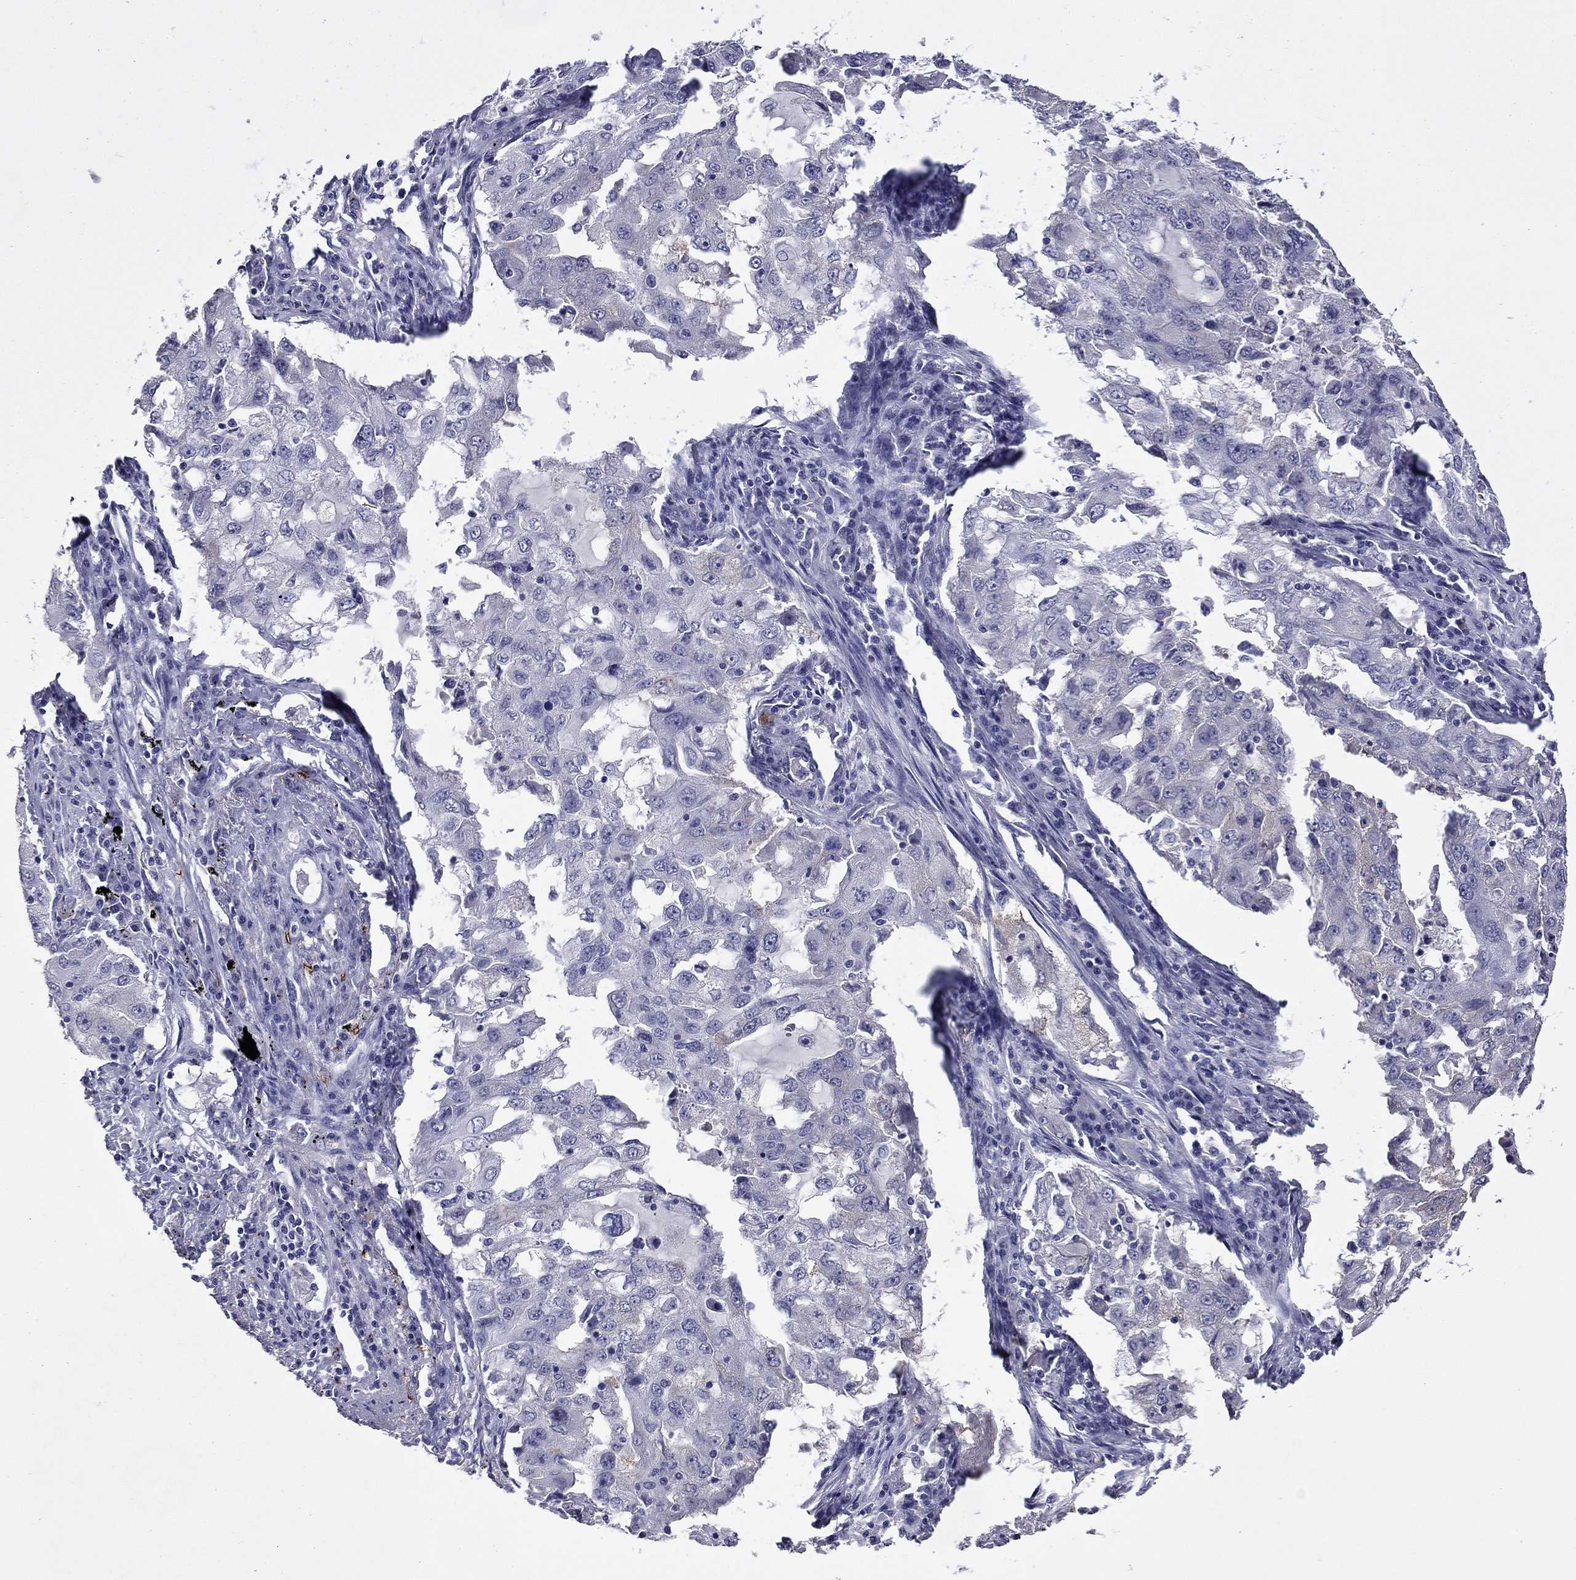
{"staining": {"intensity": "weak", "quantity": "<25%", "location": "cytoplasmic/membranous"}, "tissue": "lung cancer", "cell_type": "Tumor cells", "image_type": "cancer", "snomed": [{"axis": "morphology", "description": "Adenocarcinoma, NOS"}, {"axis": "topography", "description": "Lung"}], "caption": "Image shows no significant protein positivity in tumor cells of adenocarcinoma (lung).", "gene": "CFAP119", "patient": {"sex": "female", "age": 61}}